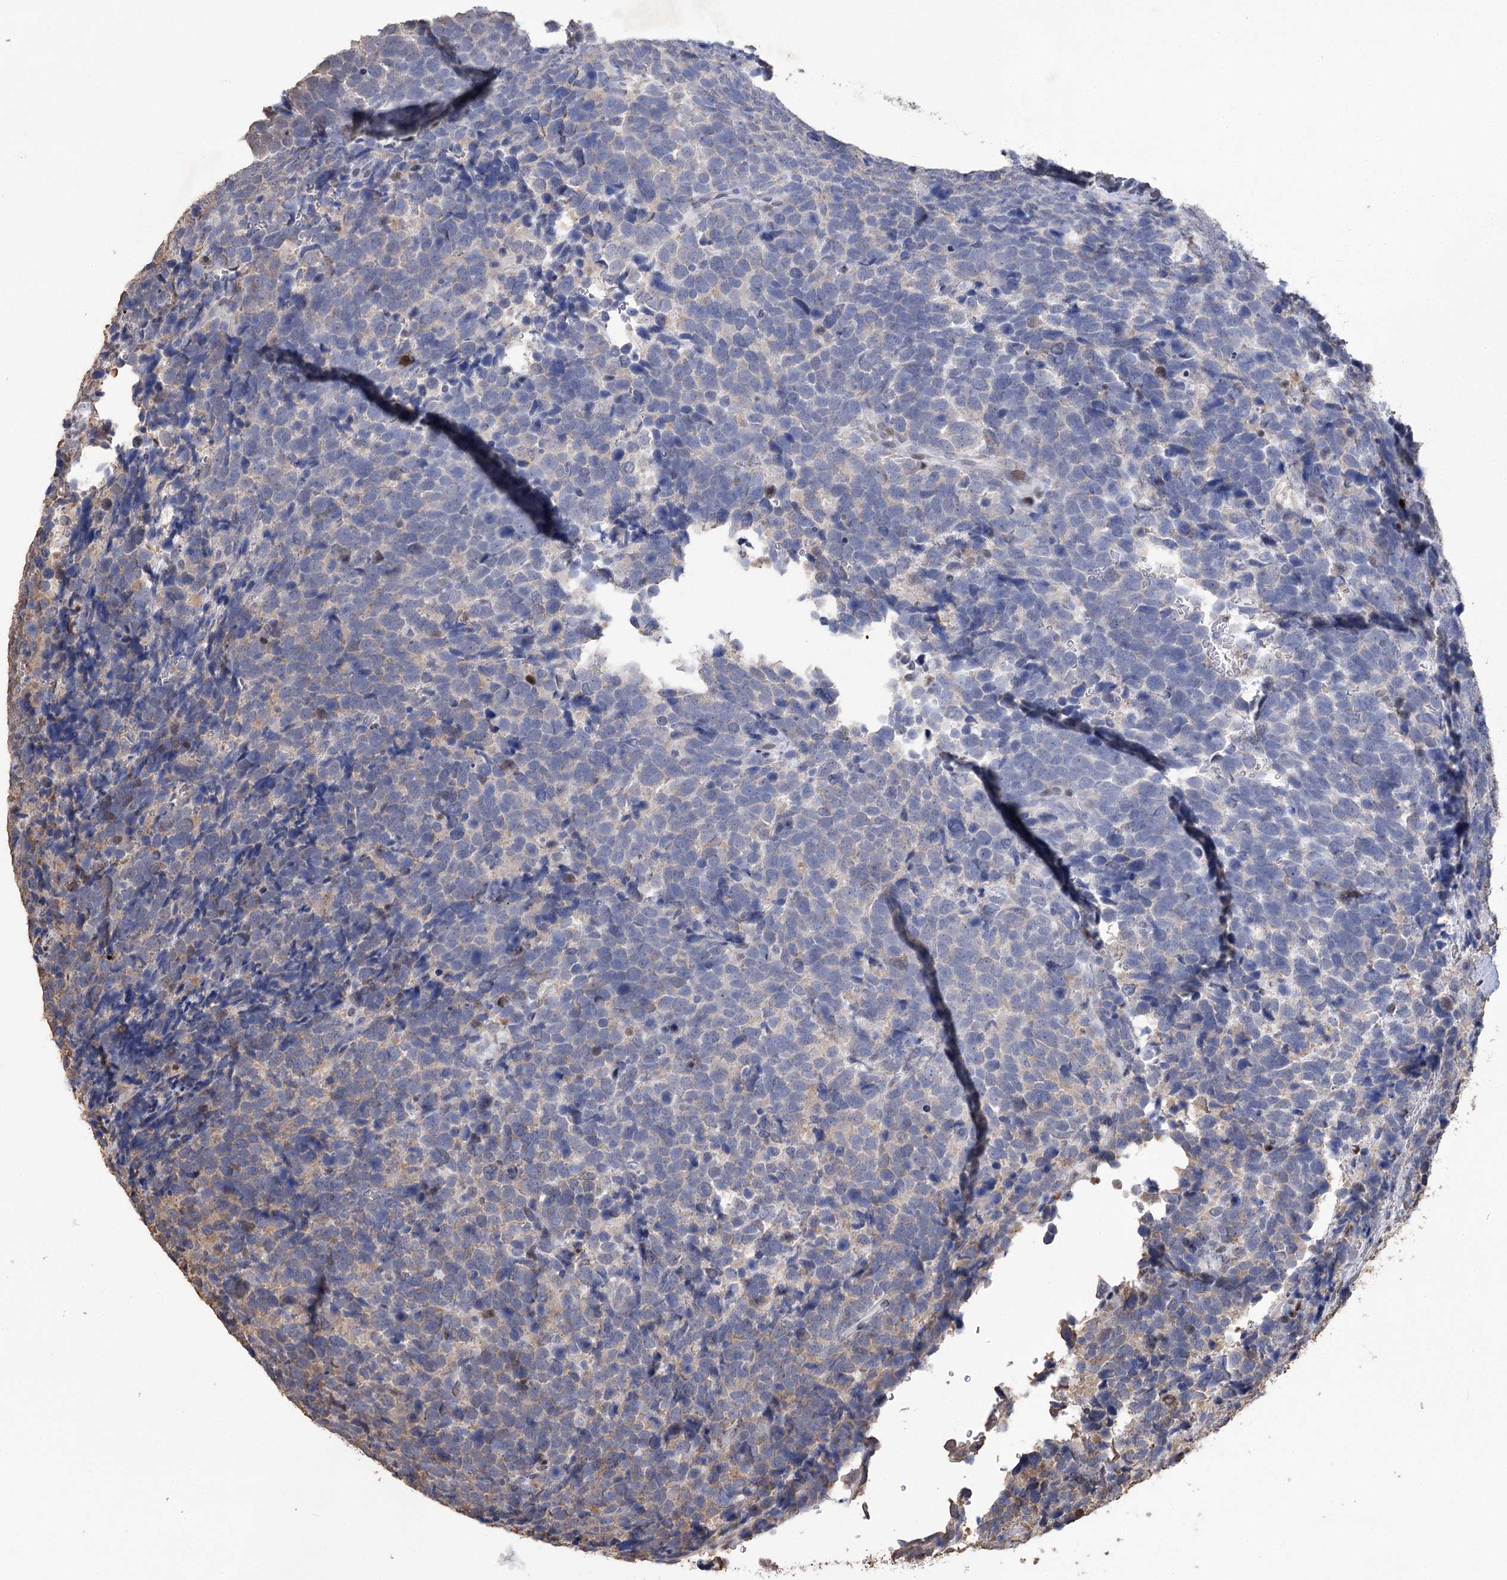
{"staining": {"intensity": "weak", "quantity": "<25%", "location": "nuclear"}, "tissue": "urothelial cancer", "cell_type": "Tumor cells", "image_type": "cancer", "snomed": [{"axis": "morphology", "description": "Urothelial carcinoma, High grade"}, {"axis": "topography", "description": "Urinary bladder"}], "caption": "Protein analysis of urothelial carcinoma (high-grade) shows no significant positivity in tumor cells.", "gene": "NFU1", "patient": {"sex": "female", "age": 82}}